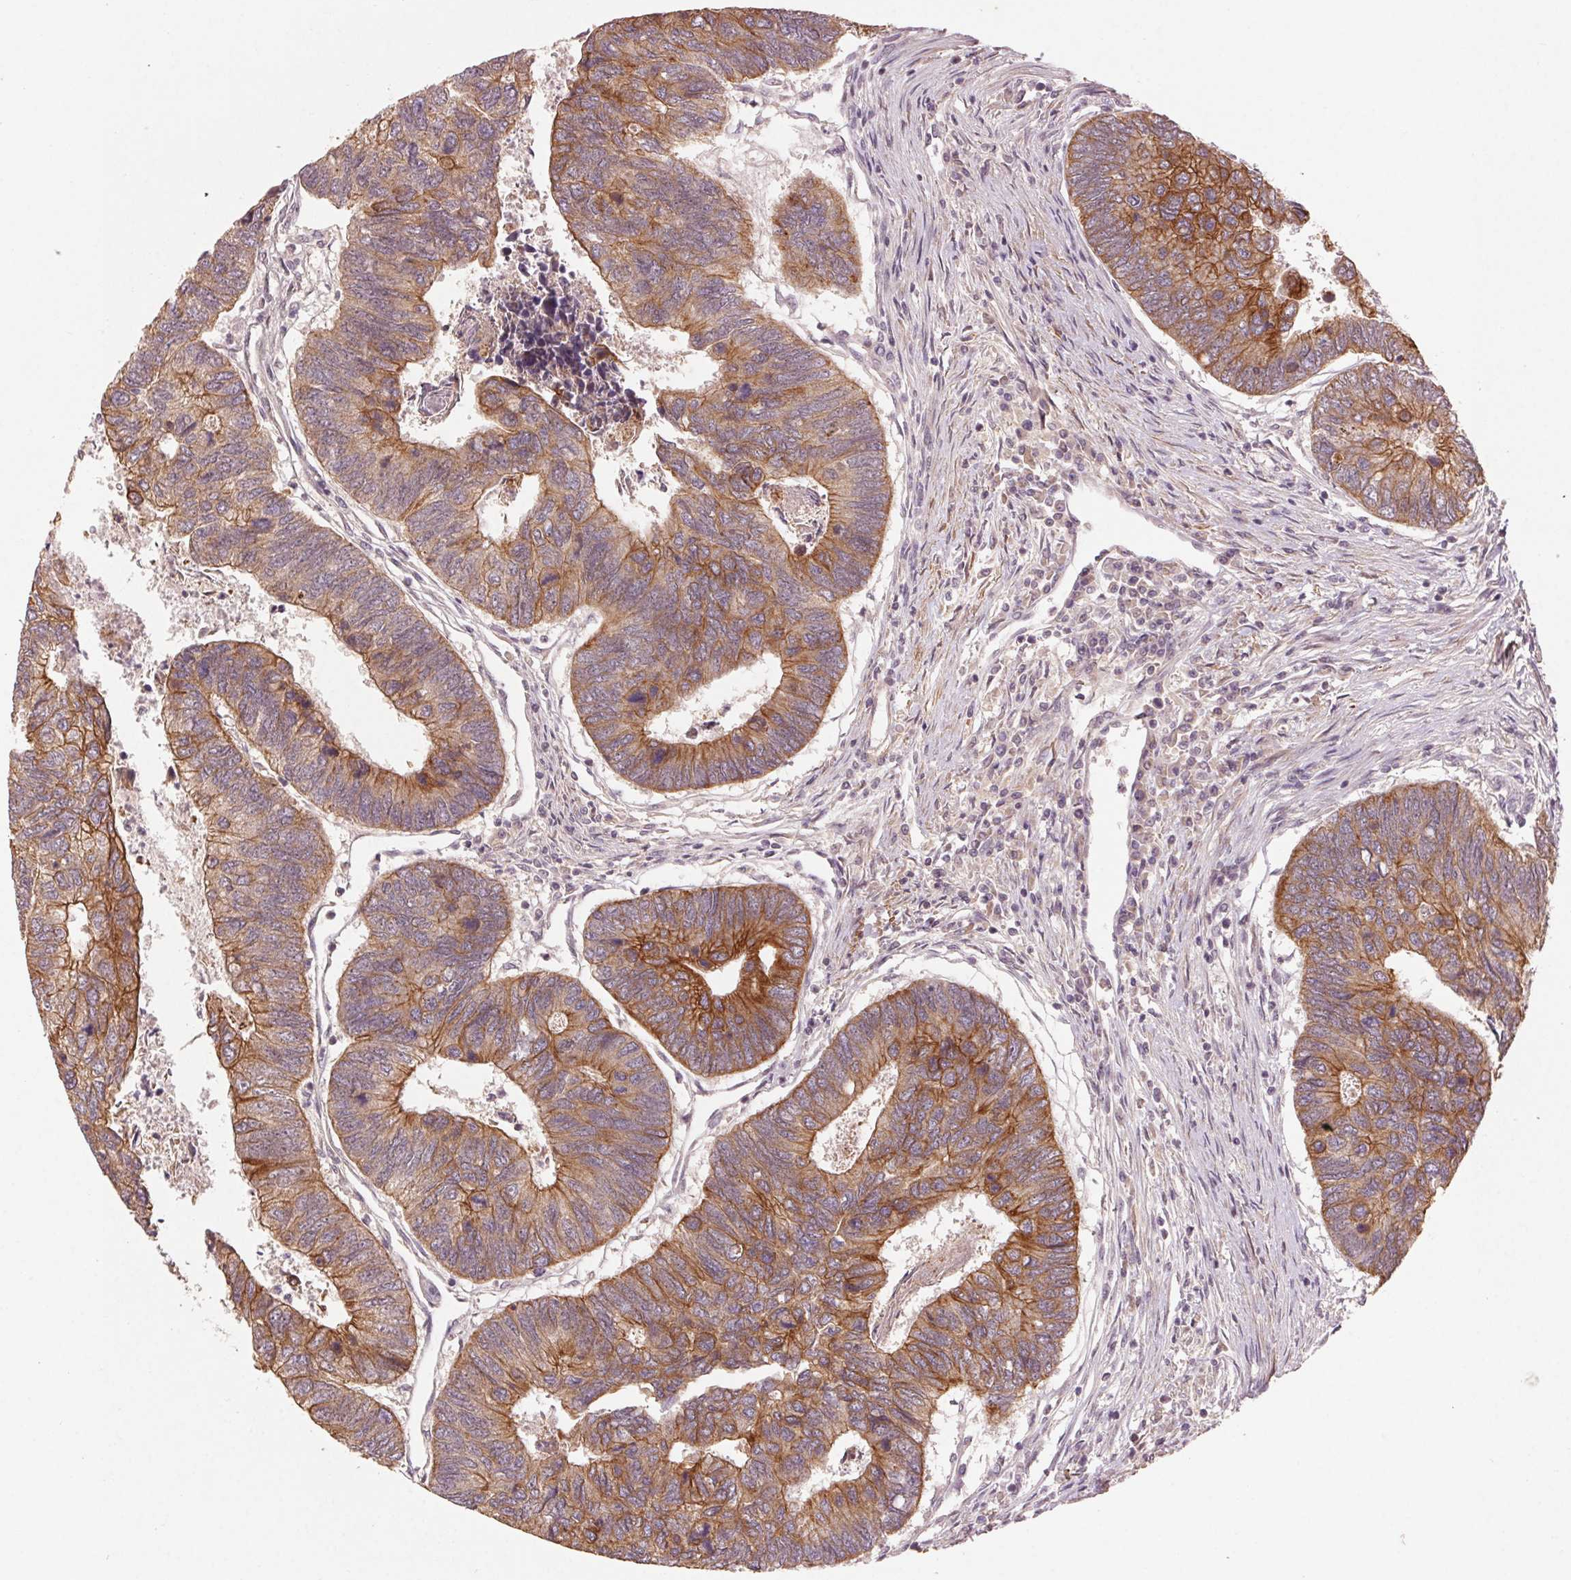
{"staining": {"intensity": "strong", "quantity": ">75%", "location": "cytoplasmic/membranous"}, "tissue": "colorectal cancer", "cell_type": "Tumor cells", "image_type": "cancer", "snomed": [{"axis": "morphology", "description": "Adenocarcinoma, NOS"}, {"axis": "topography", "description": "Colon"}], "caption": "Protein staining displays strong cytoplasmic/membranous positivity in approximately >75% of tumor cells in colorectal cancer.", "gene": "SMLR1", "patient": {"sex": "female", "age": 67}}